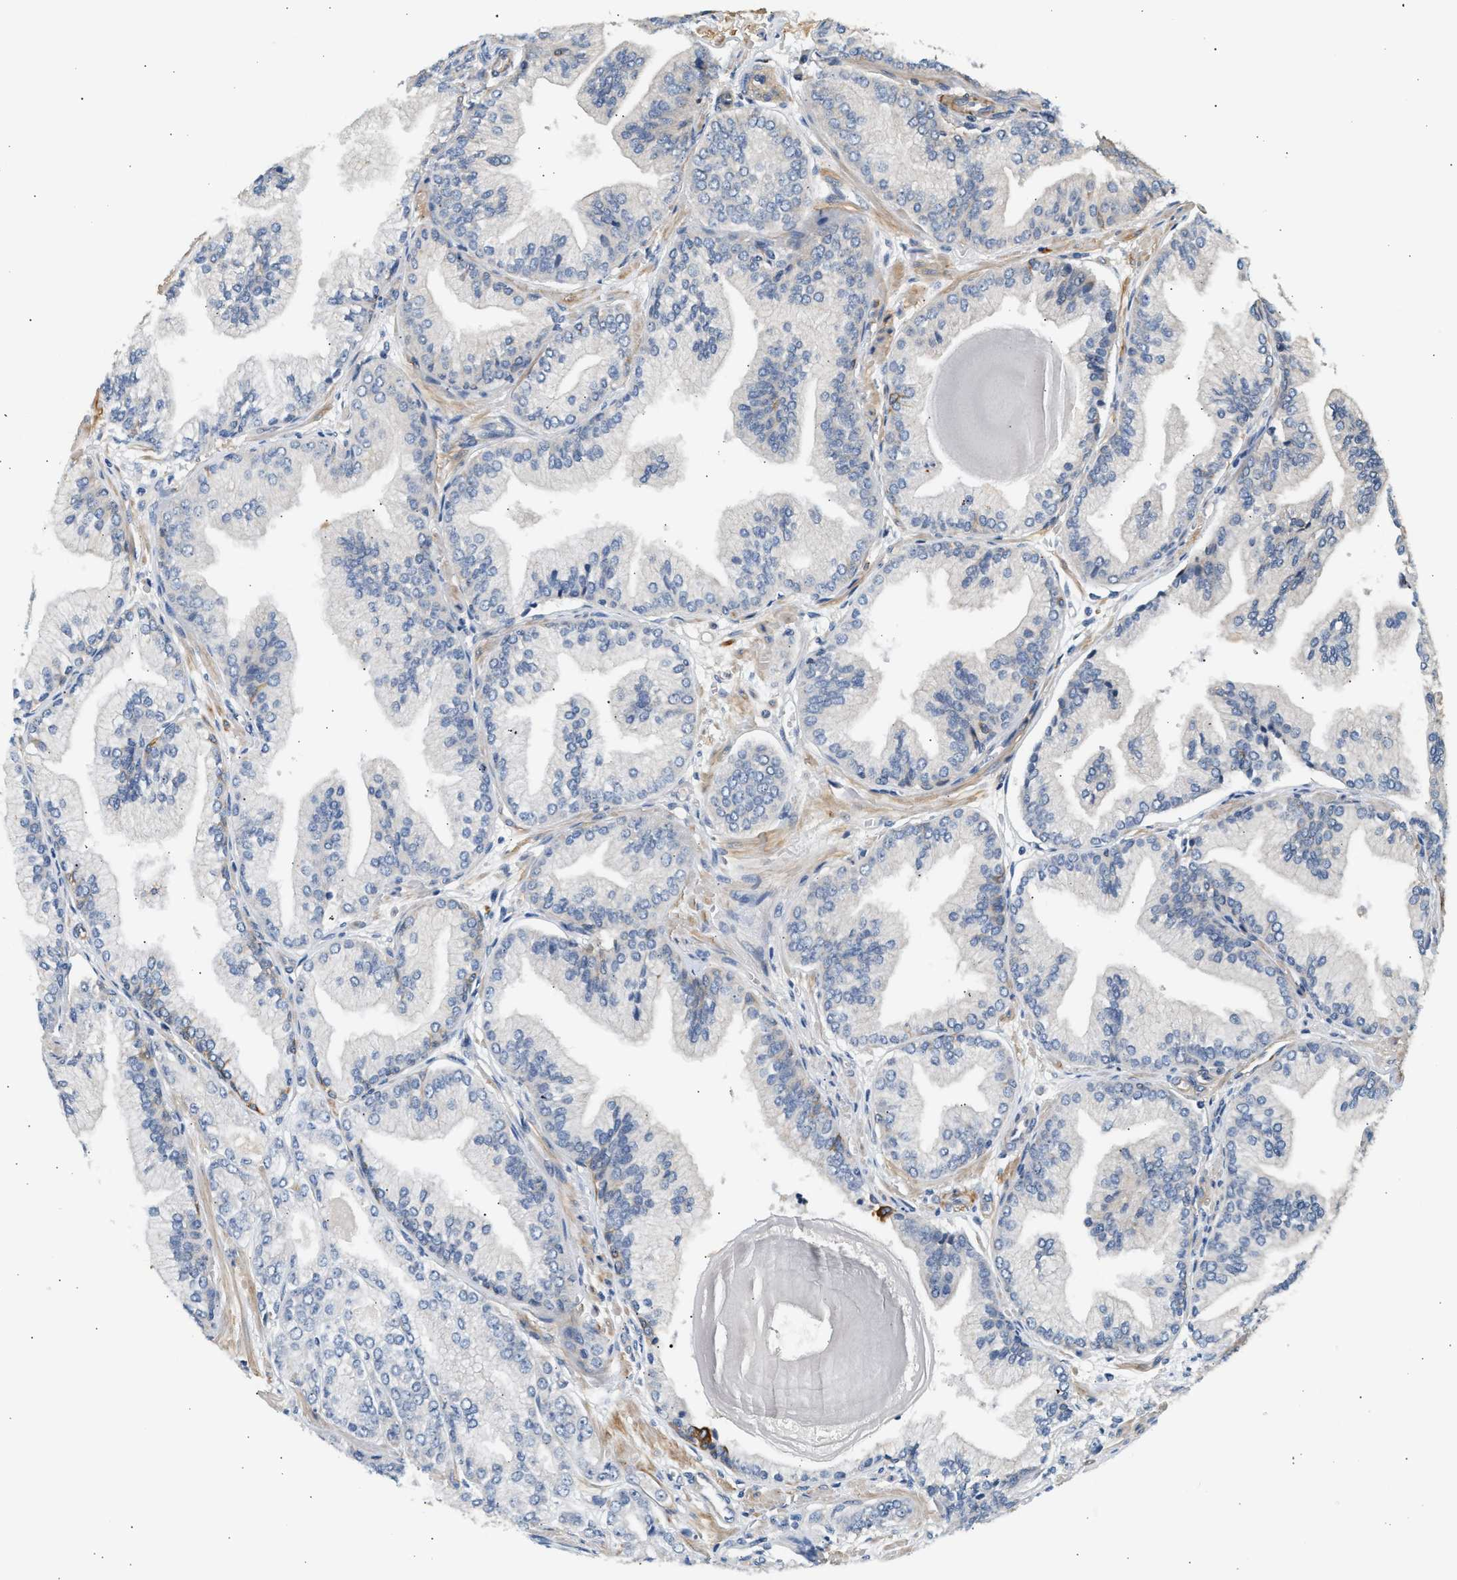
{"staining": {"intensity": "negative", "quantity": "none", "location": "none"}, "tissue": "prostate cancer", "cell_type": "Tumor cells", "image_type": "cancer", "snomed": [{"axis": "morphology", "description": "Adenocarcinoma, Low grade"}, {"axis": "topography", "description": "Prostate"}], "caption": "Tumor cells show no significant protein positivity in prostate cancer. Brightfield microscopy of IHC stained with DAB (3,3'-diaminobenzidine) (brown) and hematoxylin (blue), captured at high magnification.", "gene": "WDR31", "patient": {"sex": "male", "age": 52}}